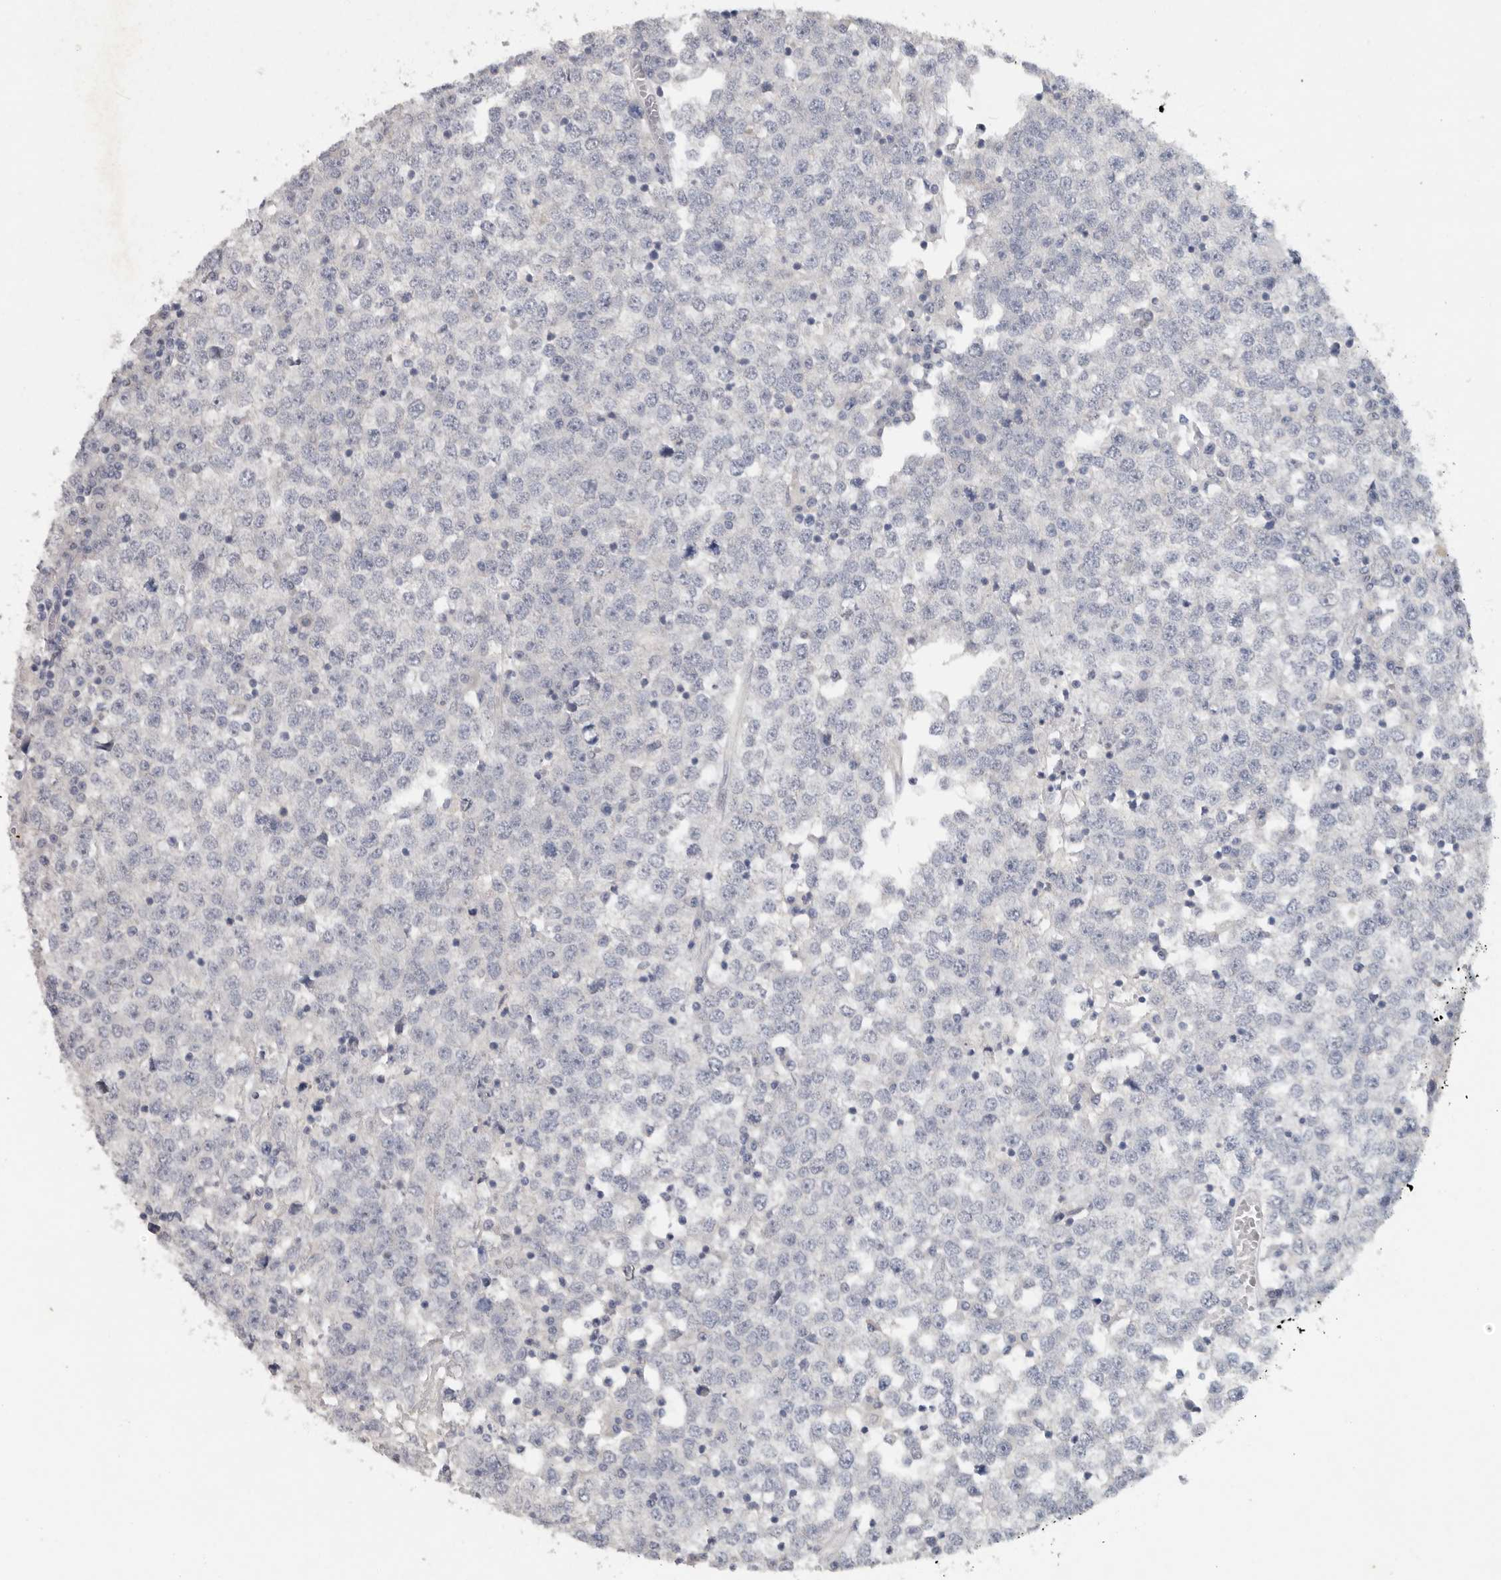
{"staining": {"intensity": "negative", "quantity": "none", "location": "none"}, "tissue": "testis cancer", "cell_type": "Tumor cells", "image_type": "cancer", "snomed": [{"axis": "morphology", "description": "Seminoma, NOS"}, {"axis": "topography", "description": "Testis"}], "caption": "Histopathology image shows no significant protein staining in tumor cells of testis cancer (seminoma). (DAB IHC visualized using brightfield microscopy, high magnification).", "gene": "REG4", "patient": {"sex": "male", "age": 65}}